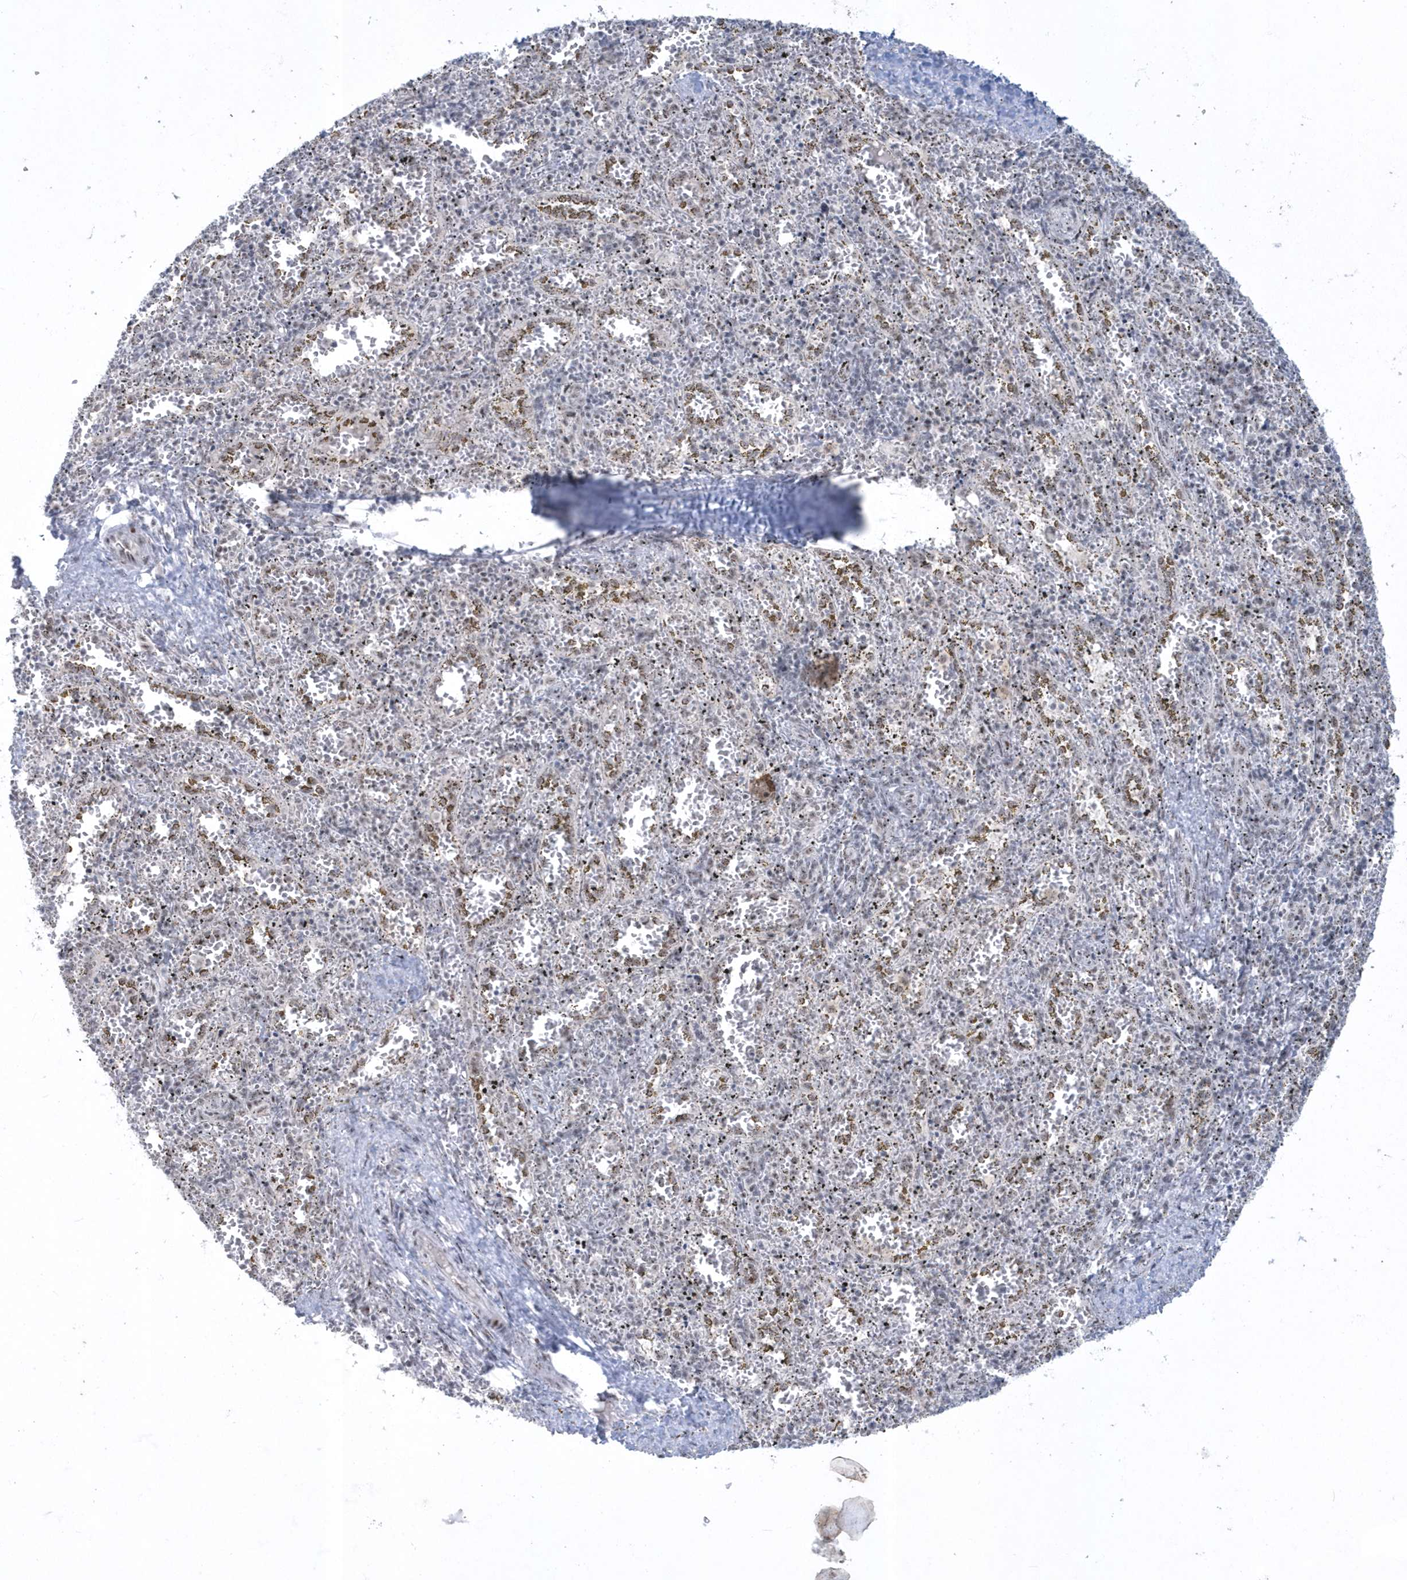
{"staining": {"intensity": "weak", "quantity": "<25%", "location": "nuclear"}, "tissue": "spleen", "cell_type": "Cells in red pulp", "image_type": "normal", "snomed": [{"axis": "morphology", "description": "Normal tissue, NOS"}, {"axis": "topography", "description": "Spleen"}], "caption": "Image shows no protein staining in cells in red pulp of unremarkable spleen. Brightfield microscopy of immunohistochemistry (IHC) stained with DAB (brown) and hematoxylin (blue), captured at high magnification.", "gene": "KDM6B", "patient": {"sex": "male", "age": 11}}